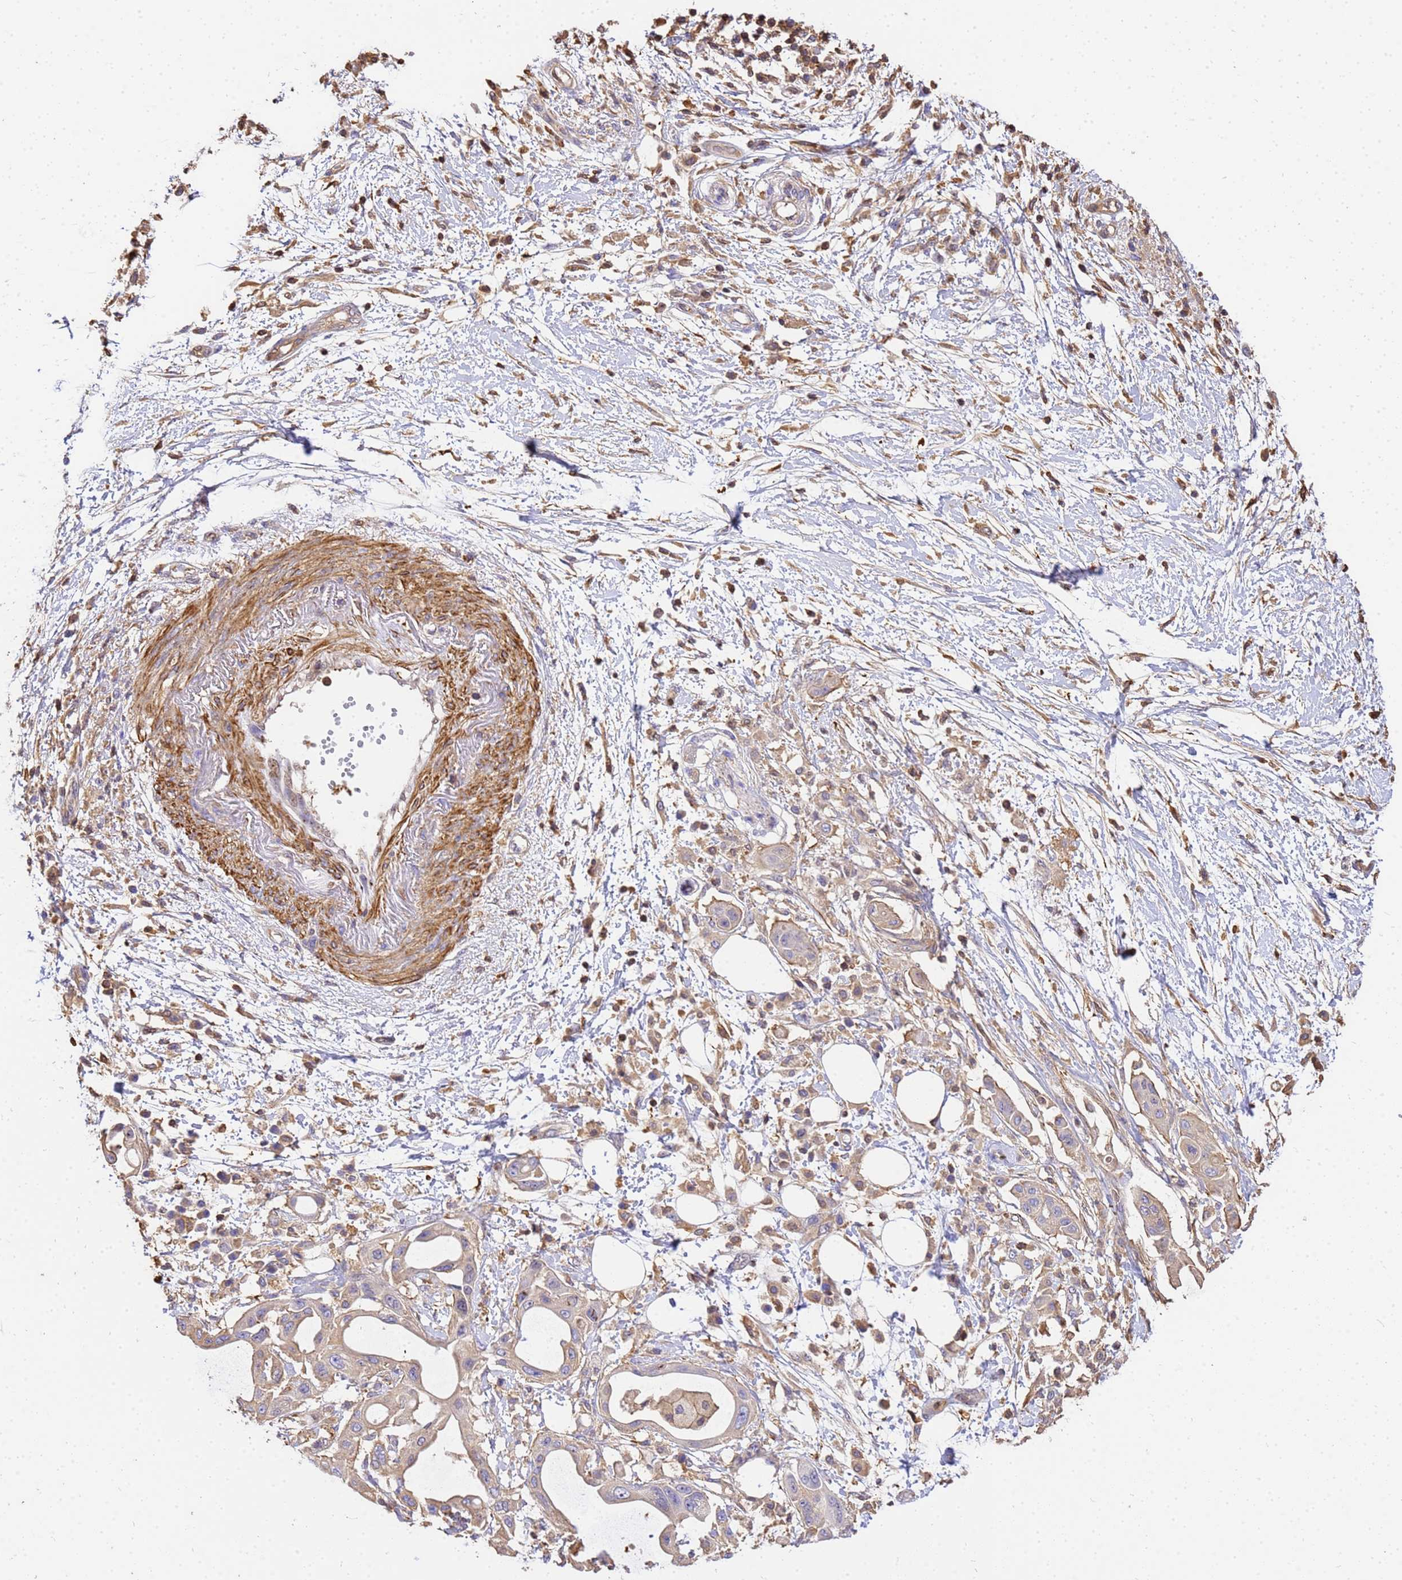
{"staining": {"intensity": "weak", "quantity": ">75%", "location": "cytoplasmic/membranous"}, "tissue": "pancreatic cancer", "cell_type": "Tumor cells", "image_type": "cancer", "snomed": [{"axis": "morphology", "description": "Adenocarcinoma, NOS"}, {"axis": "topography", "description": "Pancreas"}], "caption": "High-power microscopy captured an immunohistochemistry photomicrograph of adenocarcinoma (pancreatic), revealing weak cytoplasmic/membranous expression in about >75% of tumor cells.", "gene": "WDR64", "patient": {"sex": "male", "age": 68}}